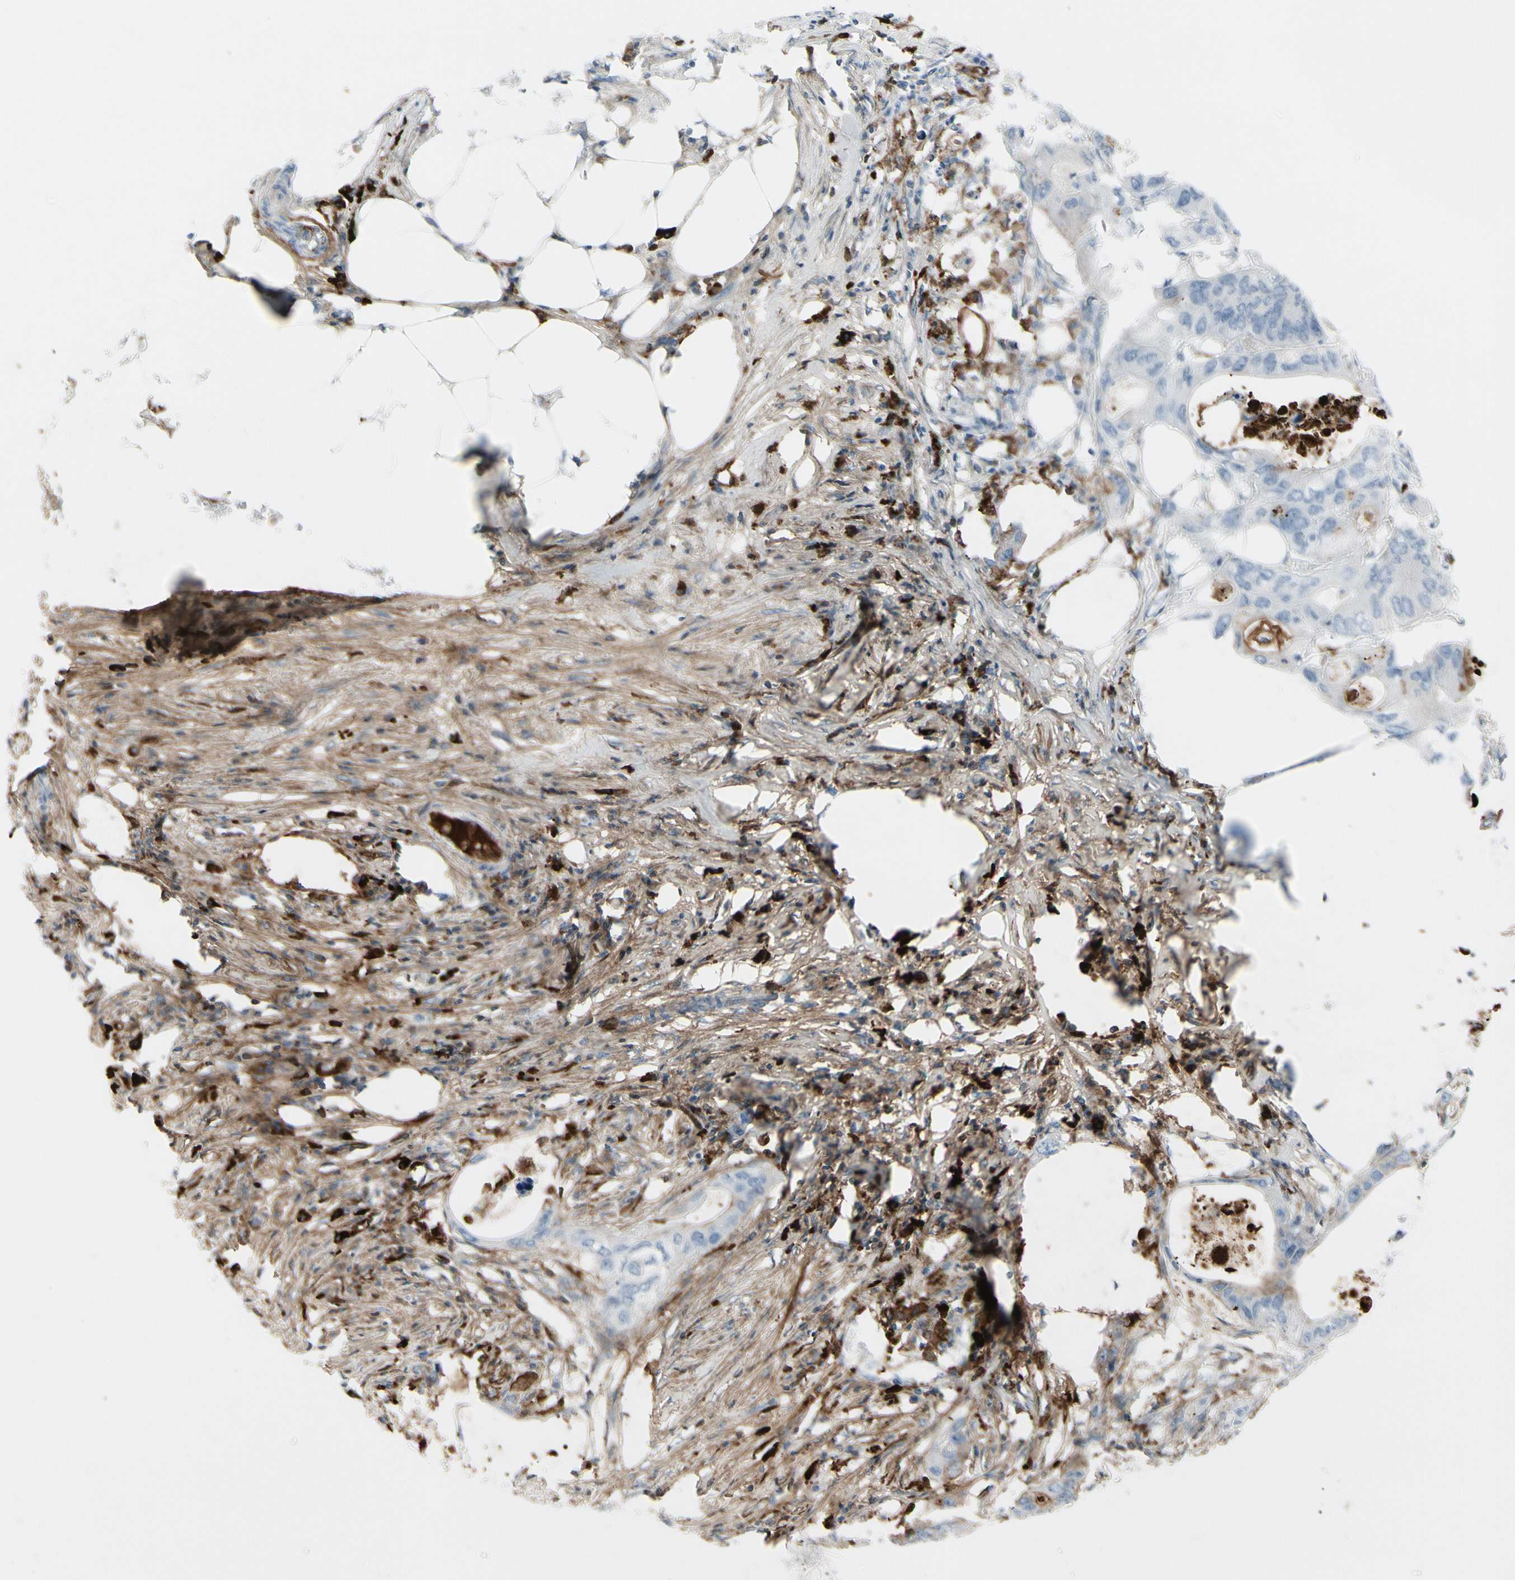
{"staining": {"intensity": "moderate", "quantity": "<25%", "location": "cytoplasmic/membranous"}, "tissue": "colorectal cancer", "cell_type": "Tumor cells", "image_type": "cancer", "snomed": [{"axis": "morphology", "description": "Adenocarcinoma, NOS"}, {"axis": "topography", "description": "Colon"}], "caption": "IHC image of colorectal adenocarcinoma stained for a protein (brown), which shows low levels of moderate cytoplasmic/membranous expression in approximately <25% of tumor cells.", "gene": "IGHG1", "patient": {"sex": "male", "age": 71}}